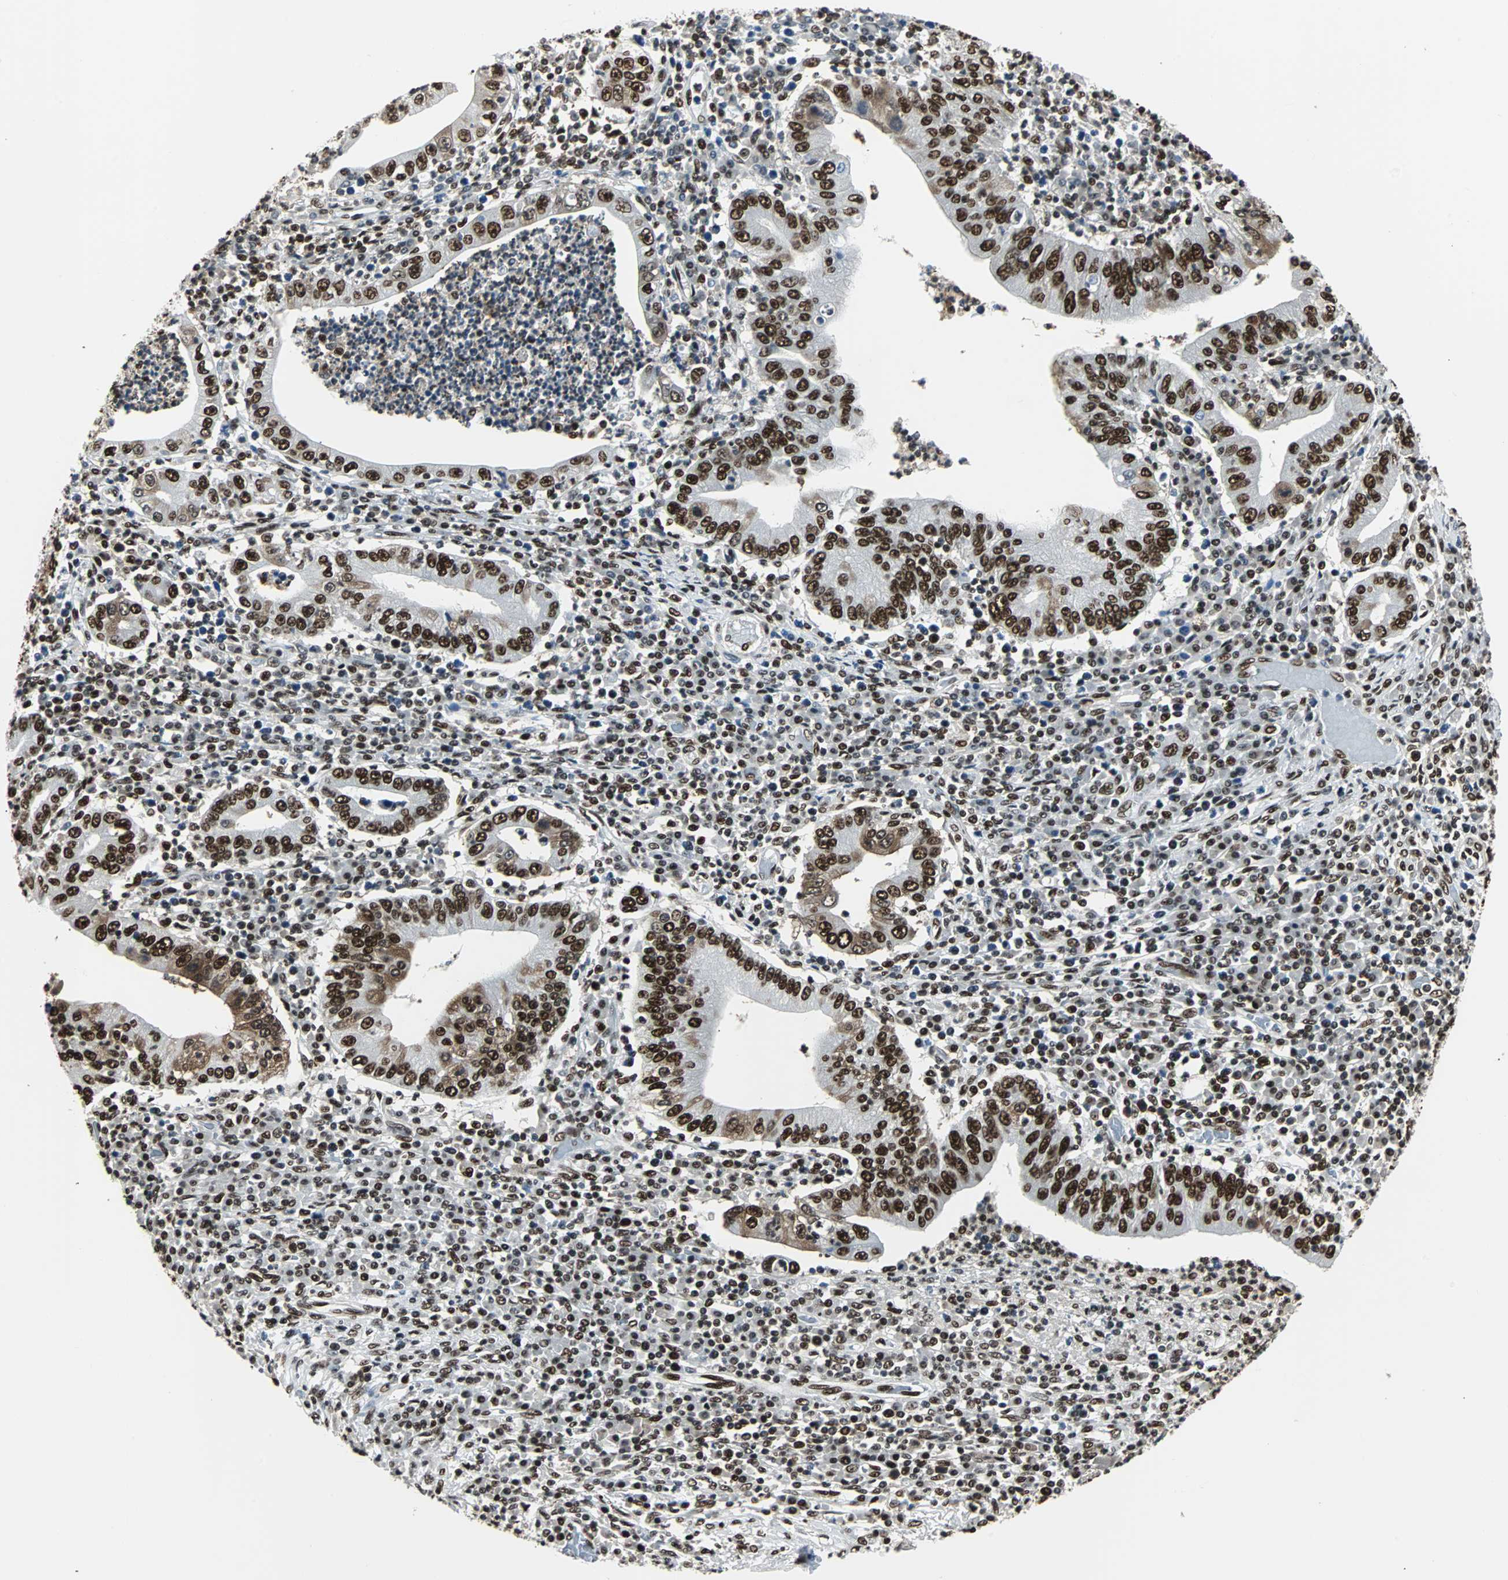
{"staining": {"intensity": "strong", "quantity": ">75%", "location": "cytoplasmic/membranous,nuclear"}, "tissue": "stomach cancer", "cell_type": "Tumor cells", "image_type": "cancer", "snomed": [{"axis": "morphology", "description": "Normal tissue, NOS"}, {"axis": "morphology", "description": "Adenocarcinoma, NOS"}, {"axis": "topography", "description": "Esophagus"}, {"axis": "topography", "description": "Stomach, upper"}, {"axis": "topography", "description": "Peripheral nerve tissue"}], "caption": "Stomach adenocarcinoma stained with DAB (3,3'-diaminobenzidine) immunohistochemistry (IHC) exhibits high levels of strong cytoplasmic/membranous and nuclear expression in about >75% of tumor cells. Using DAB (brown) and hematoxylin (blue) stains, captured at high magnification using brightfield microscopy.", "gene": "XRCC4", "patient": {"sex": "male", "age": 62}}